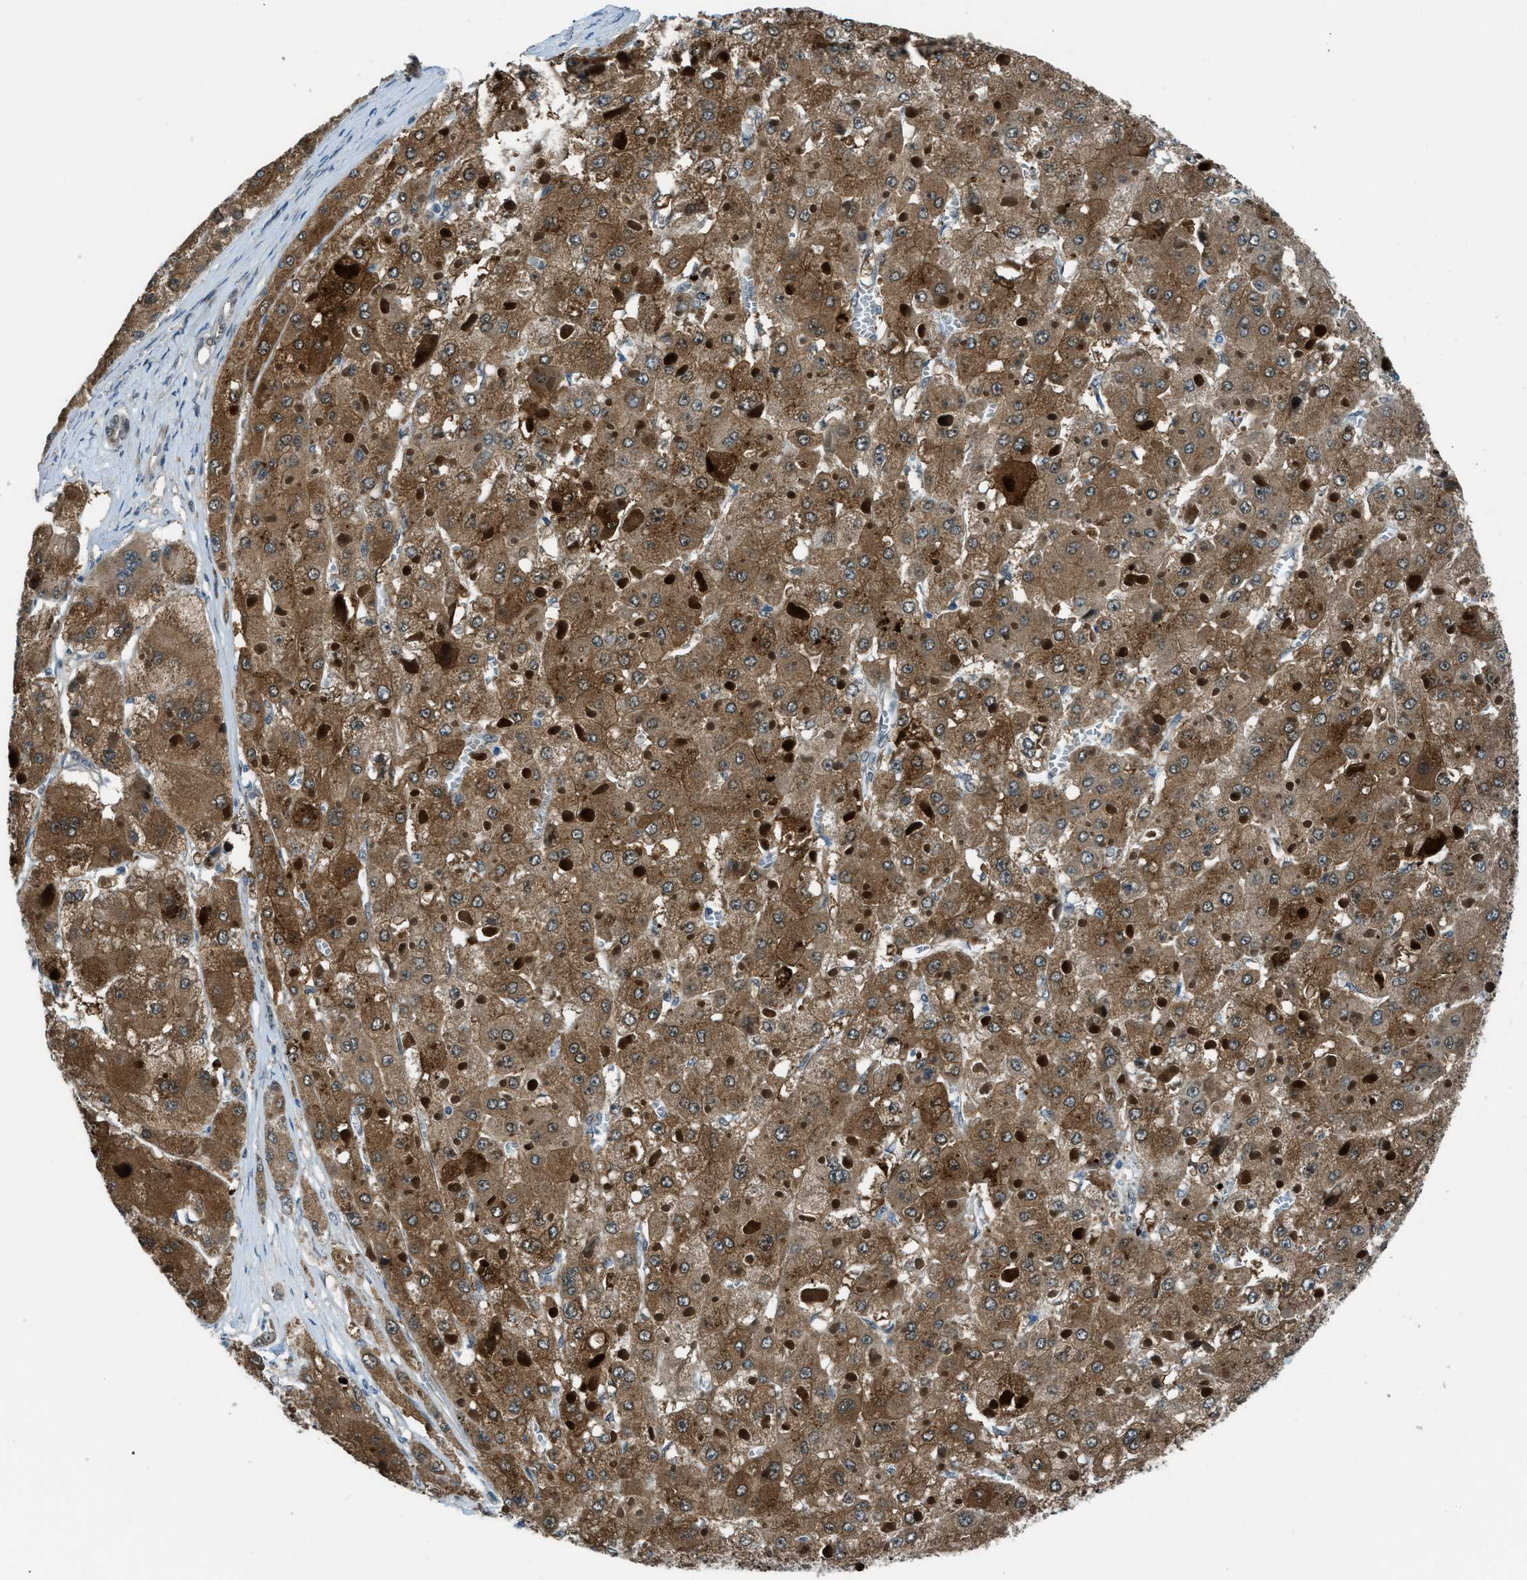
{"staining": {"intensity": "moderate", "quantity": ">75%", "location": "cytoplasmic/membranous"}, "tissue": "liver cancer", "cell_type": "Tumor cells", "image_type": "cancer", "snomed": [{"axis": "morphology", "description": "Carcinoma, Hepatocellular, NOS"}, {"axis": "topography", "description": "Liver"}], "caption": "High-magnification brightfield microscopy of liver cancer (hepatocellular carcinoma) stained with DAB (3,3'-diaminobenzidine) (brown) and counterstained with hematoxylin (blue). tumor cells exhibit moderate cytoplasmic/membranous expression is identified in about>75% of cells.", "gene": "NPEPL1", "patient": {"sex": "female", "age": 73}}